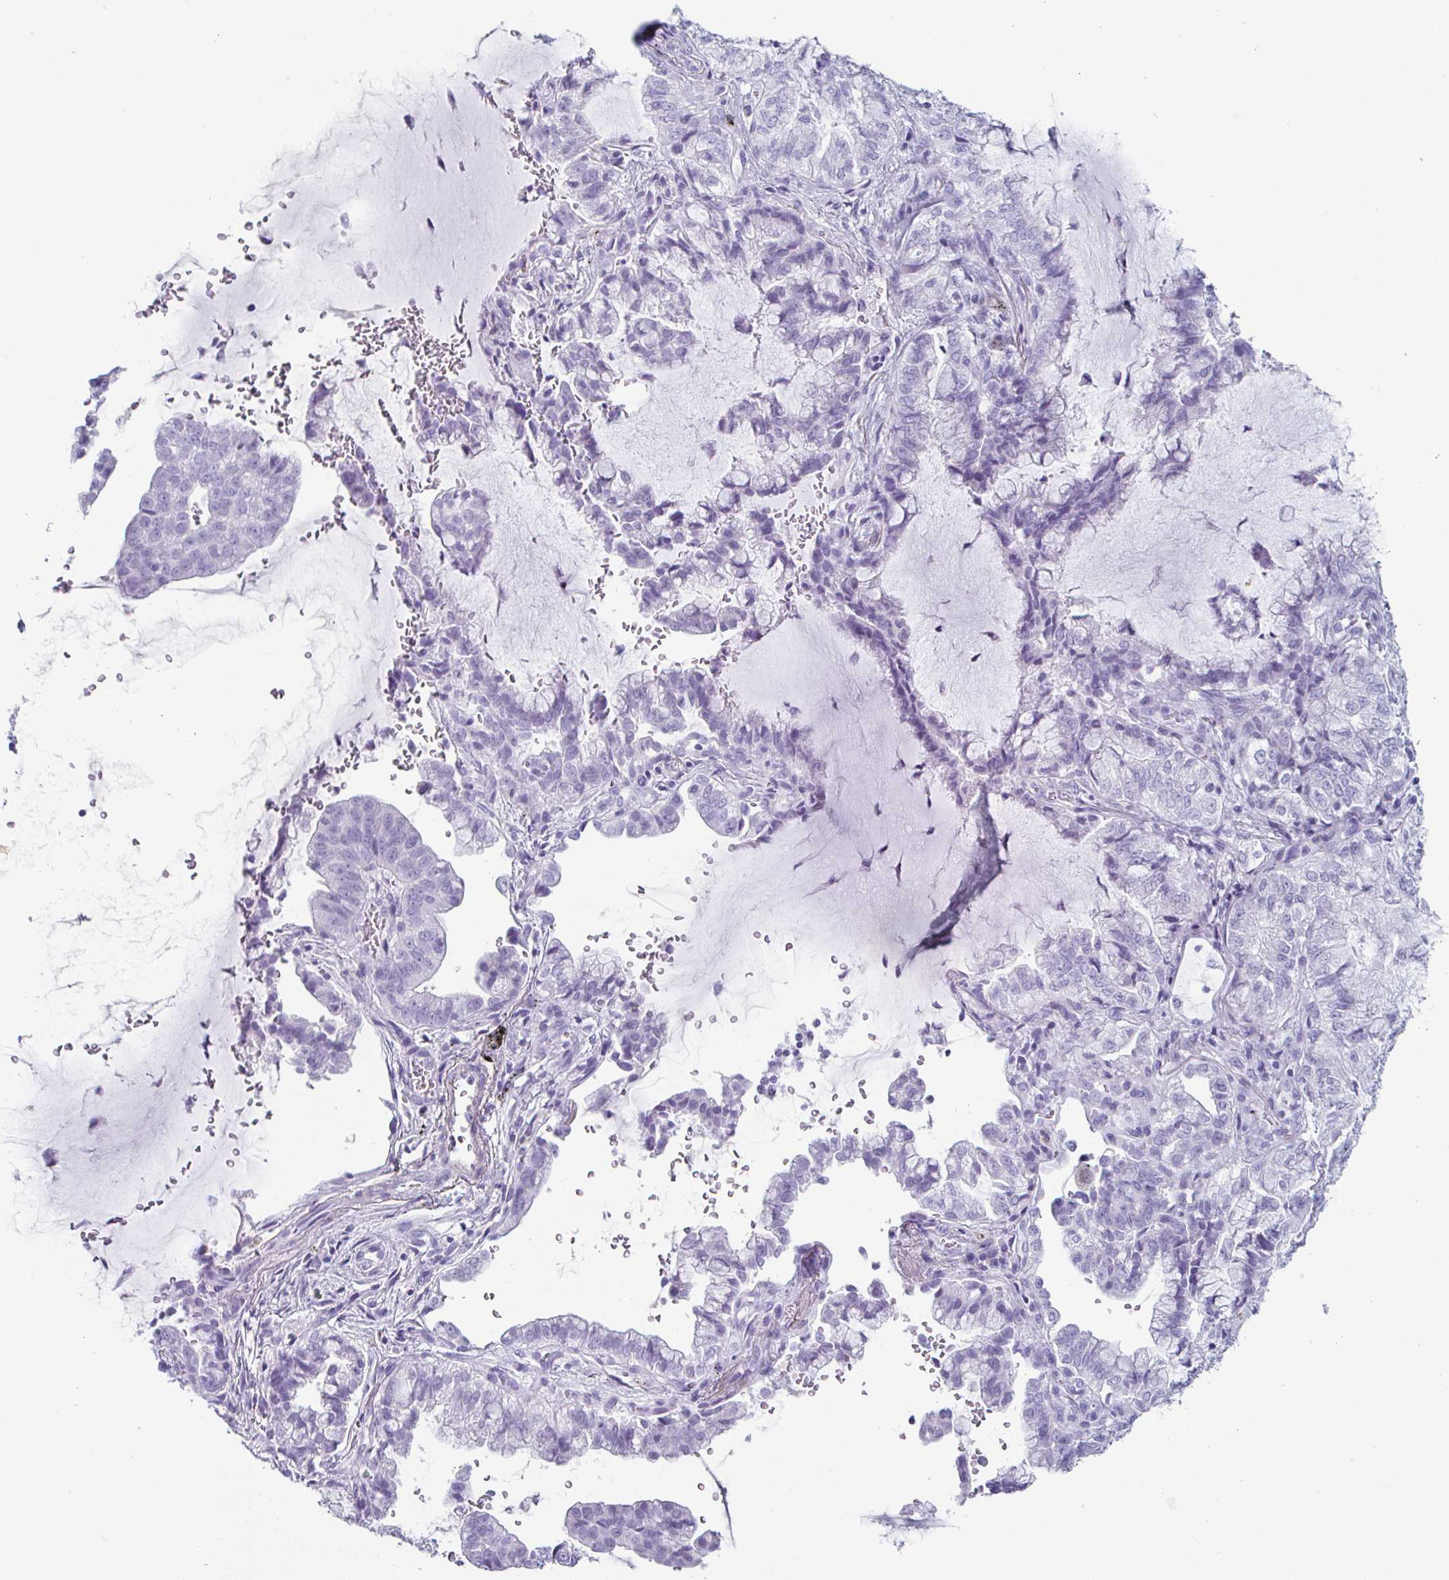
{"staining": {"intensity": "negative", "quantity": "none", "location": "none"}, "tissue": "lung cancer", "cell_type": "Tumor cells", "image_type": "cancer", "snomed": [{"axis": "morphology", "description": "Adenocarcinoma, NOS"}, {"axis": "topography", "description": "Lymph node"}, {"axis": "topography", "description": "Lung"}], "caption": "Tumor cells show no significant protein expression in adenocarcinoma (lung).", "gene": "CREG2", "patient": {"sex": "male", "age": 66}}